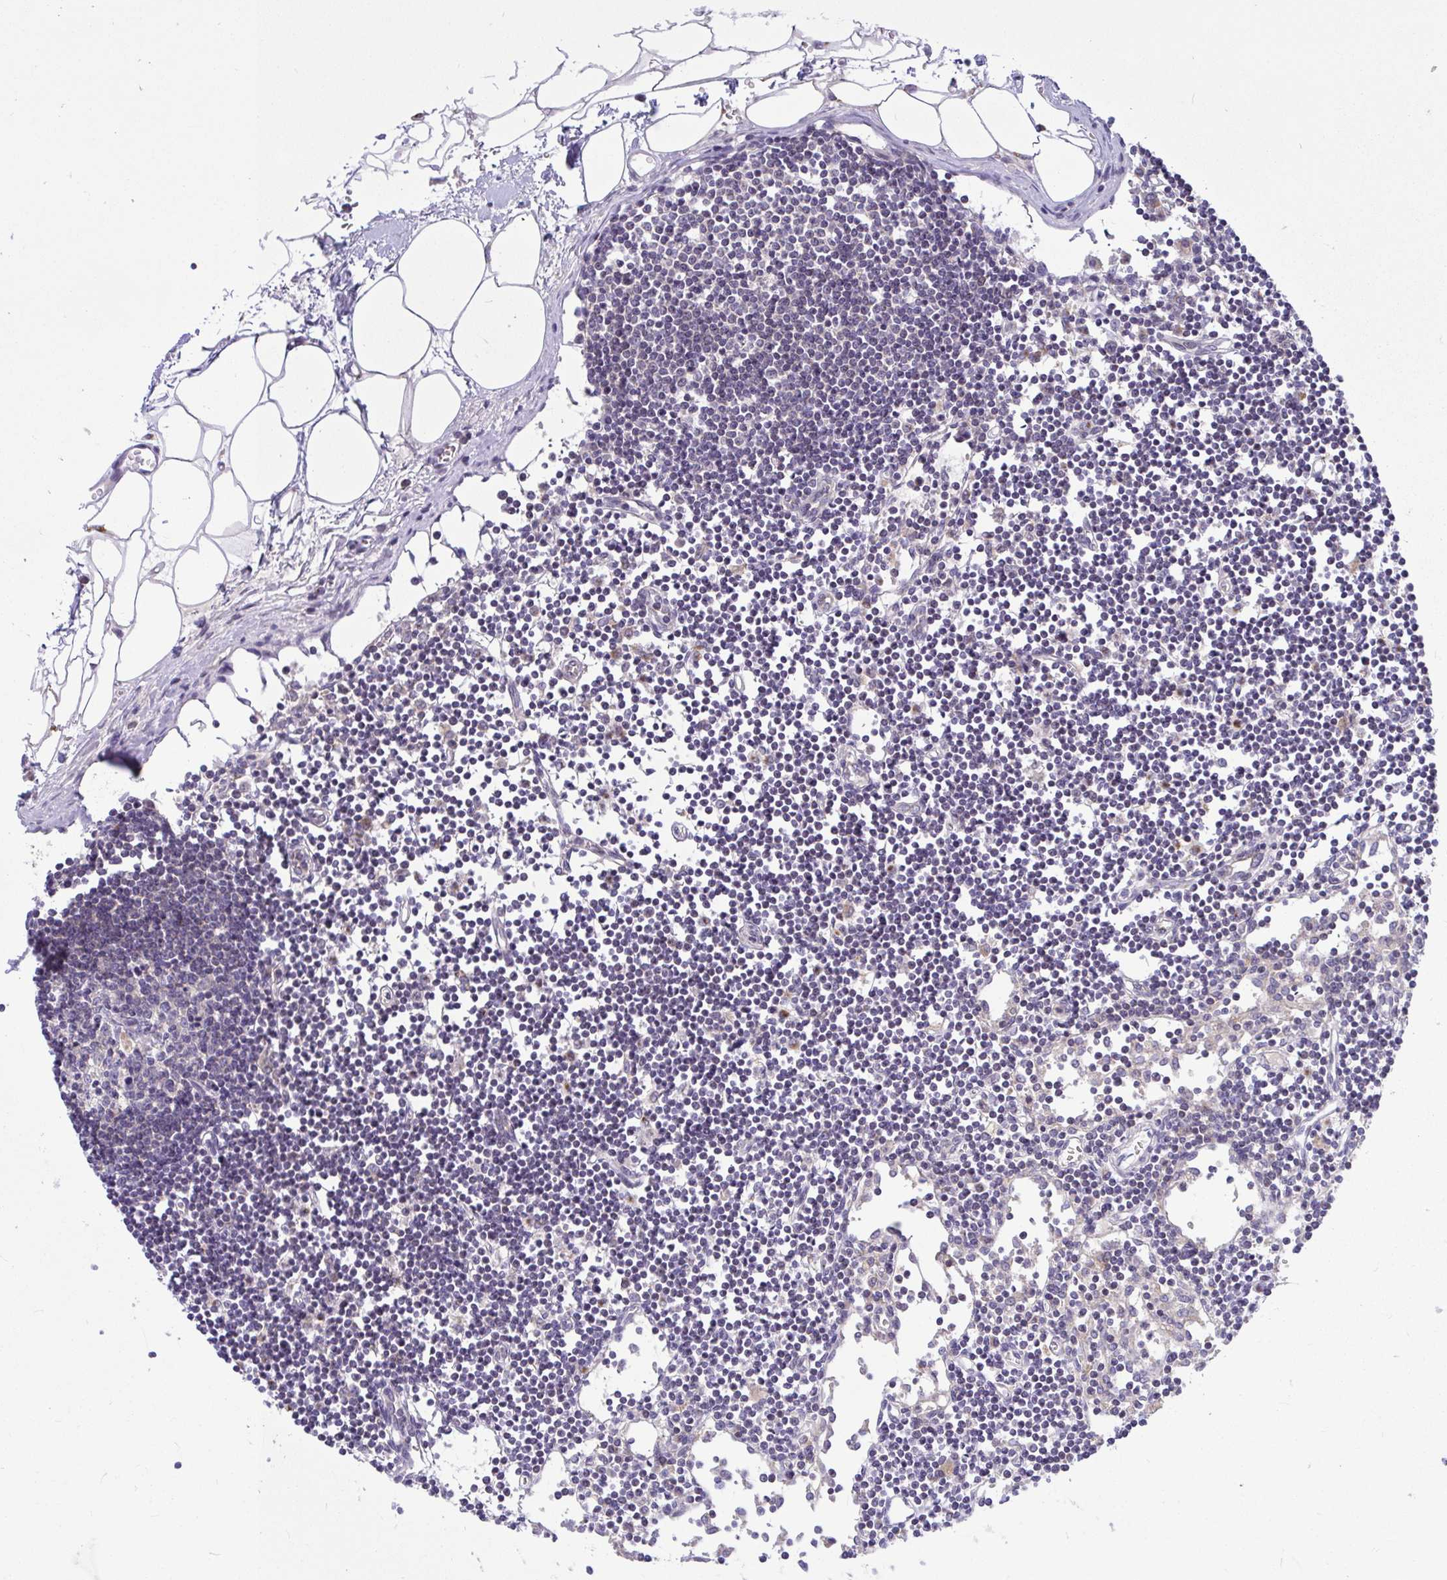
{"staining": {"intensity": "moderate", "quantity": "<25%", "location": "cytoplasmic/membranous"}, "tissue": "lymph node", "cell_type": "Germinal center cells", "image_type": "normal", "snomed": [{"axis": "morphology", "description": "Normal tissue, NOS"}, {"axis": "topography", "description": "Lymph node"}], "caption": "IHC histopathology image of benign lymph node stained for a protein (brown), which demonstrates low levels of moderate cytoplasmic/membranous staining in about <25% of germinal center cells.", "gene": "VTI1B", "patient": {"sex": "female", "age": 65}}